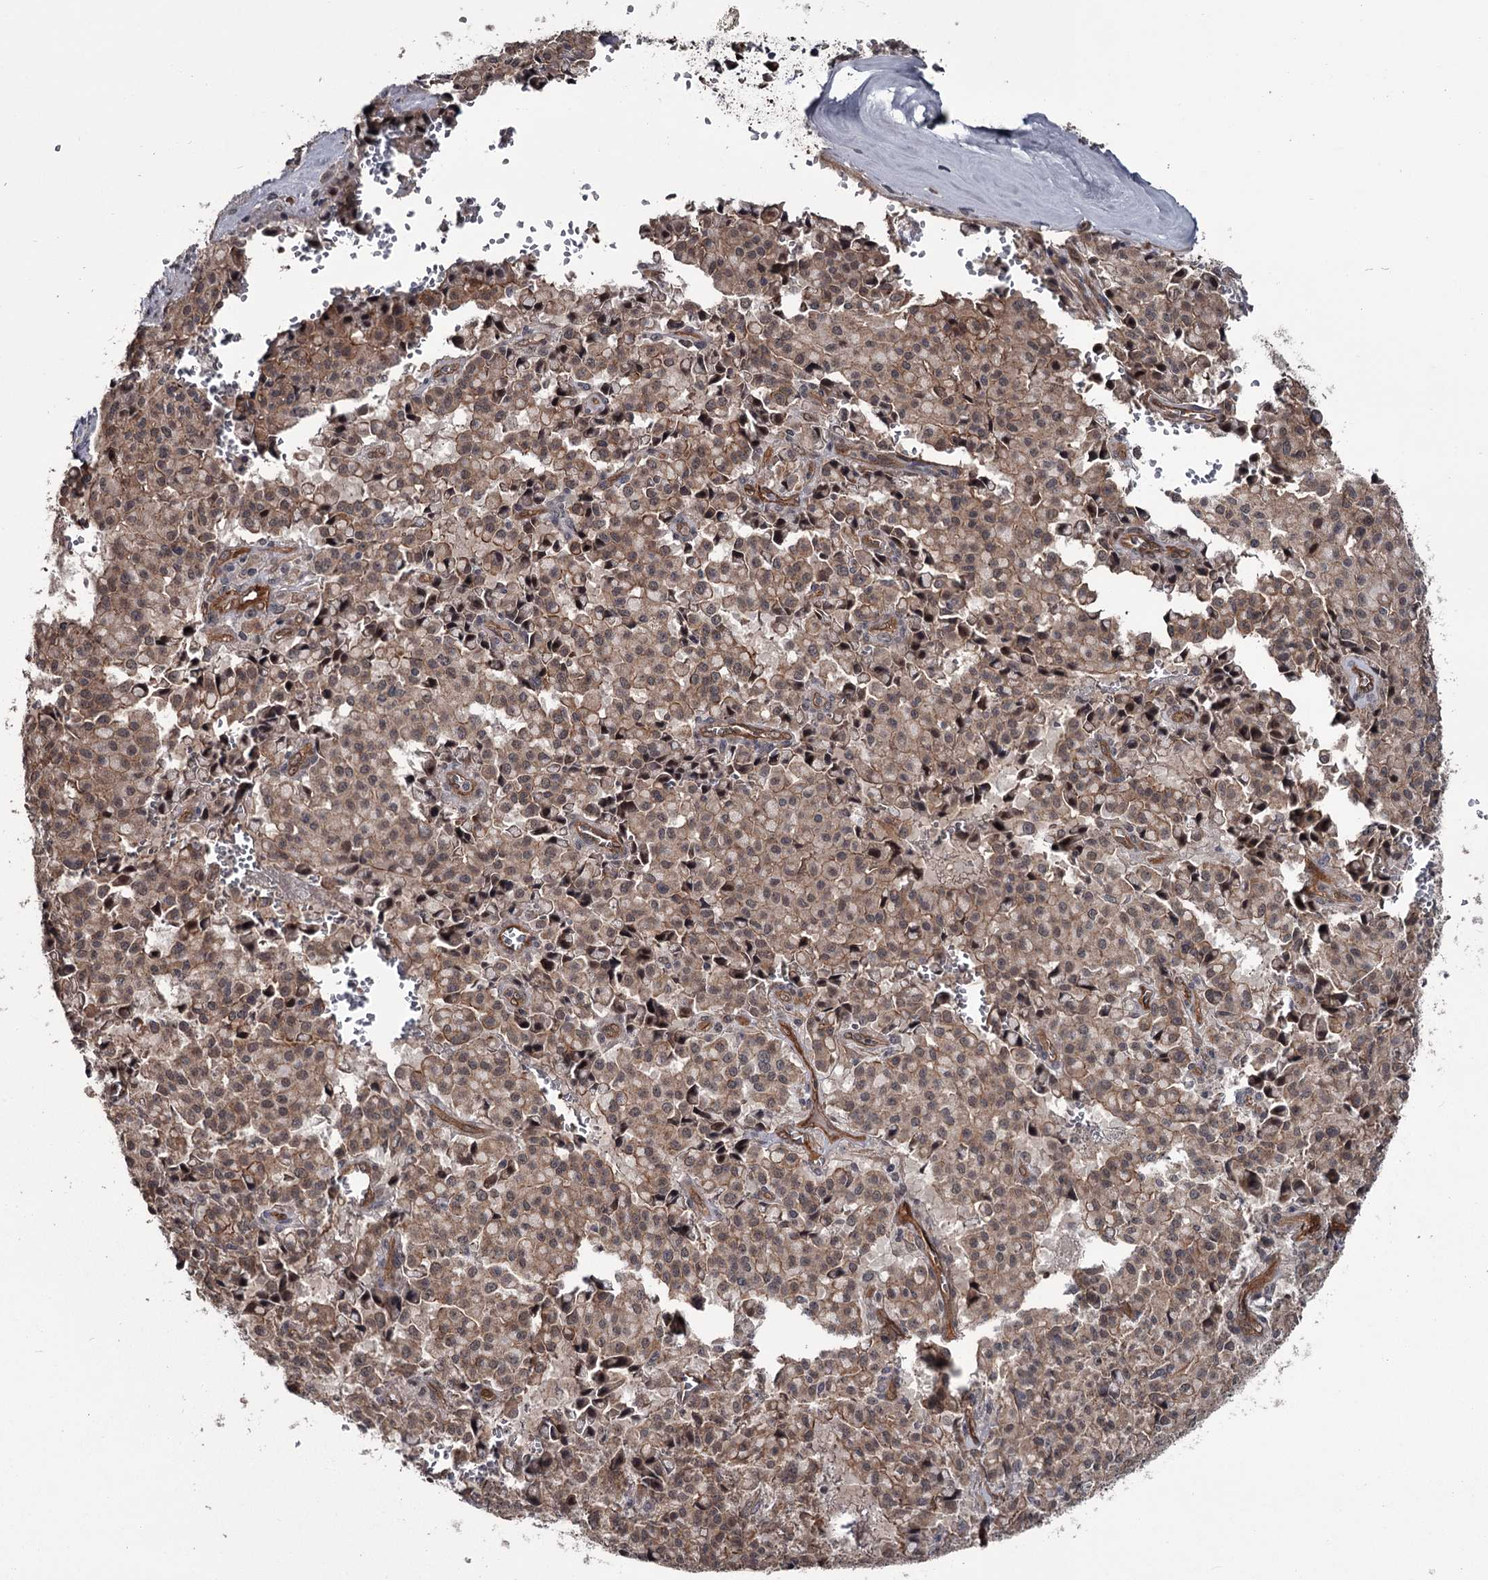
{"staining": {"intensity": "moderate", "quantity": ">75%", "location": "cytoplasmic/membranous"}, "tissue": "pancreatic cancer", "cell_type": "Tumor cells", "image_type": "cancer", "snomed": [{"axis": "morphology", "description": "Adenocarcinoma, NOS"}, {"axis": "topography", "description": "Pancreas"}], "caption": "Tumor cells show moderate cytoplasmic/membranous expression in about >75% of cells in pancreatic adenocarcinoma. (IHC, brightfield microscopy, high magnification).", "gene": "CDC42EP2", "patient": {"sex": "male", "age": 65}}